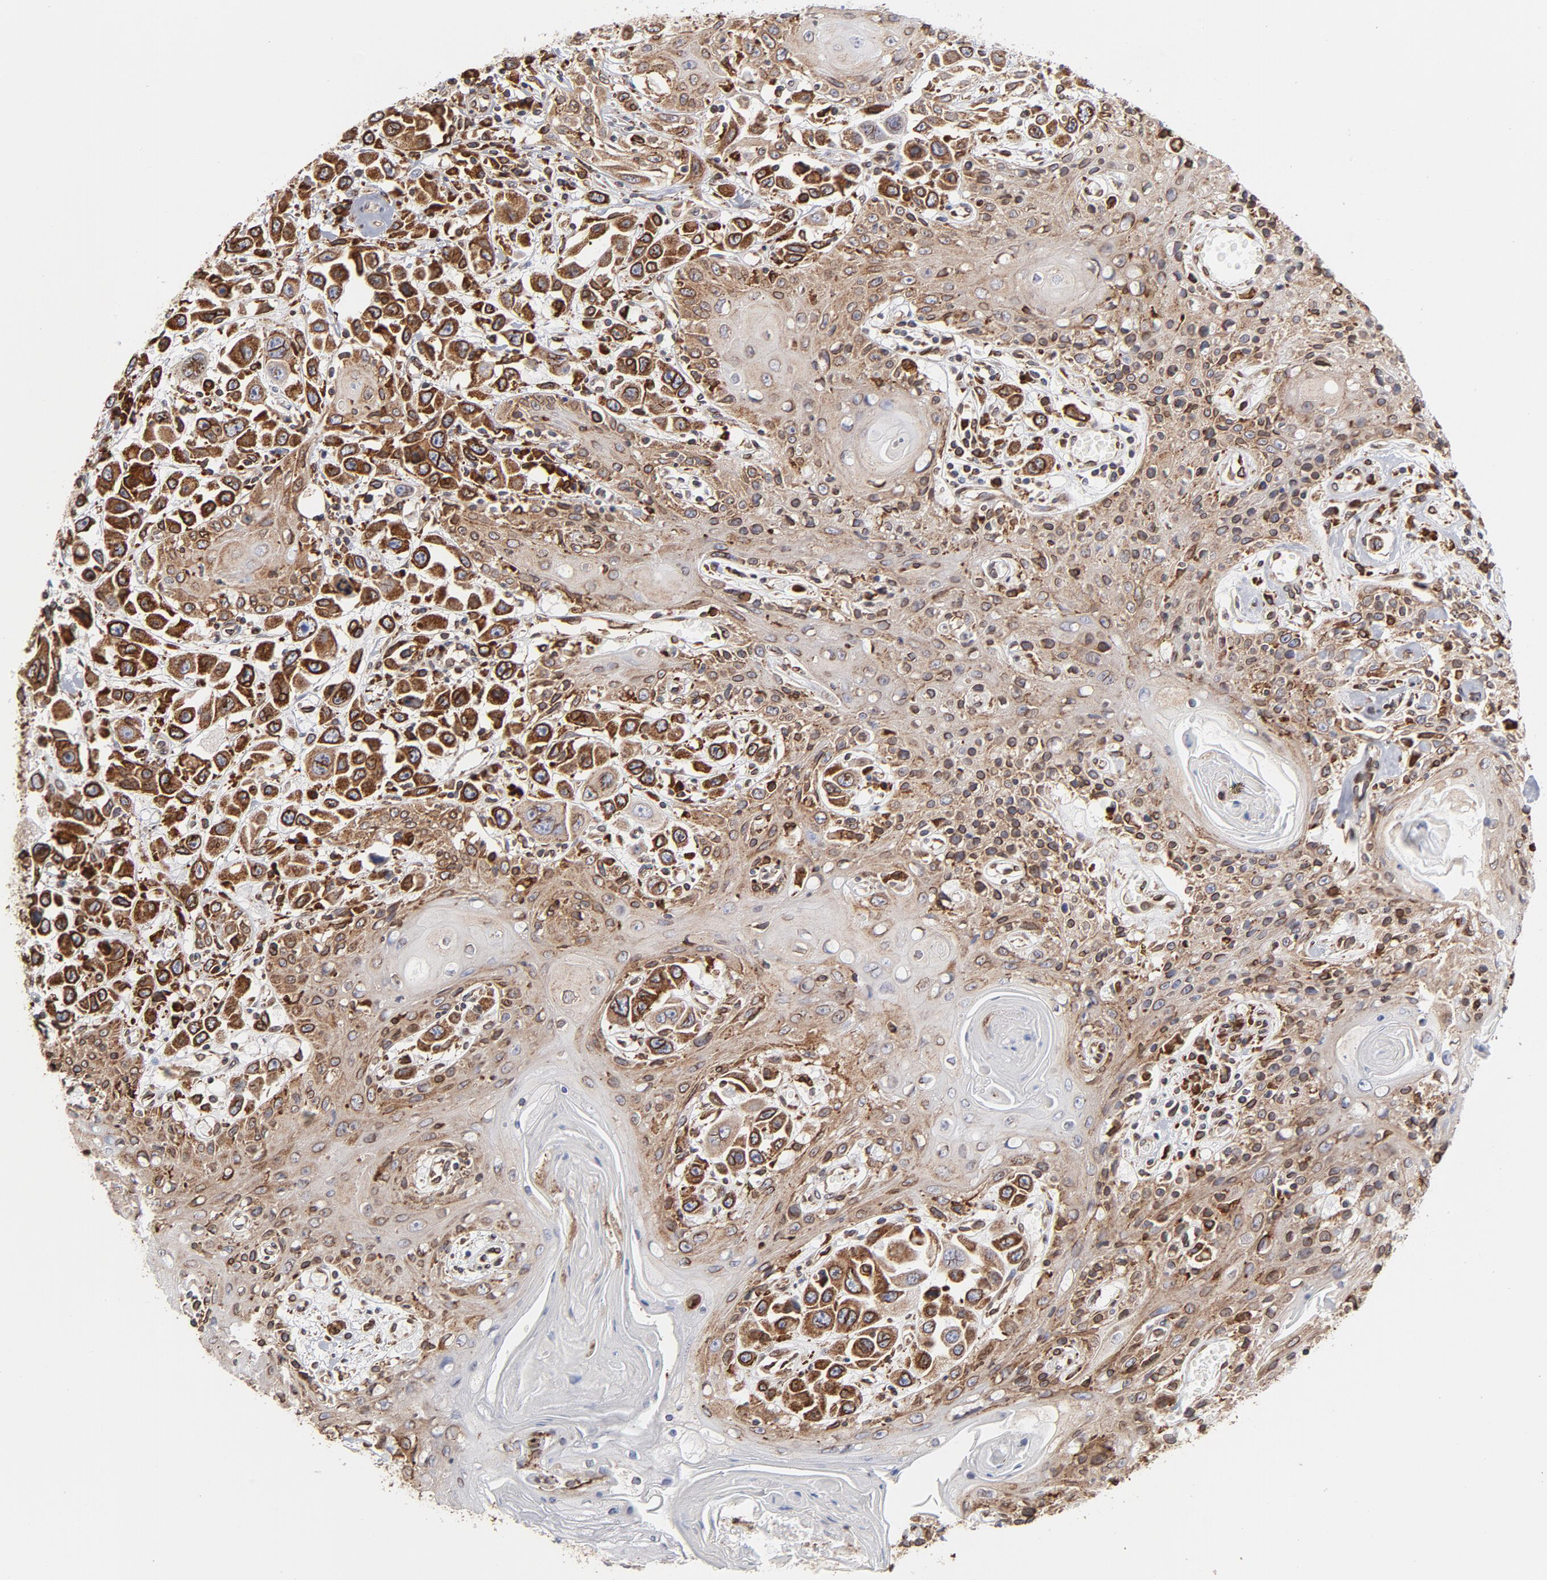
{"staining": {"intensity": "strong", "quantity": ">75%", "location": "cytoplasmic/membranous"}, "tissue": "head and neck cancer", "cell_type": "Tumor cells", "image_type": "cancer", "snomed": [{"axis": "morphology", "description": "Squamous cell carcinoma, NOS"}, {"axis": "topography", "description": "Oral tissue"}, {"axis": "topography", "description": "Head-Neck"}], "caption": "Protein positivity by immunohistochemistry (IHC) reveals strong cytoplasmic/membranous staining in about >75% of tumor cells in head and neck cancer (squamous cell carcinoma). Using DAB (3,3'-diaminobenzidine) (brown) and hematoxylin (blue) stains, captured at high magnification using brightfield microscopy.", "gene": "CANX", "patient": {"sex": "female", "age": 76}}